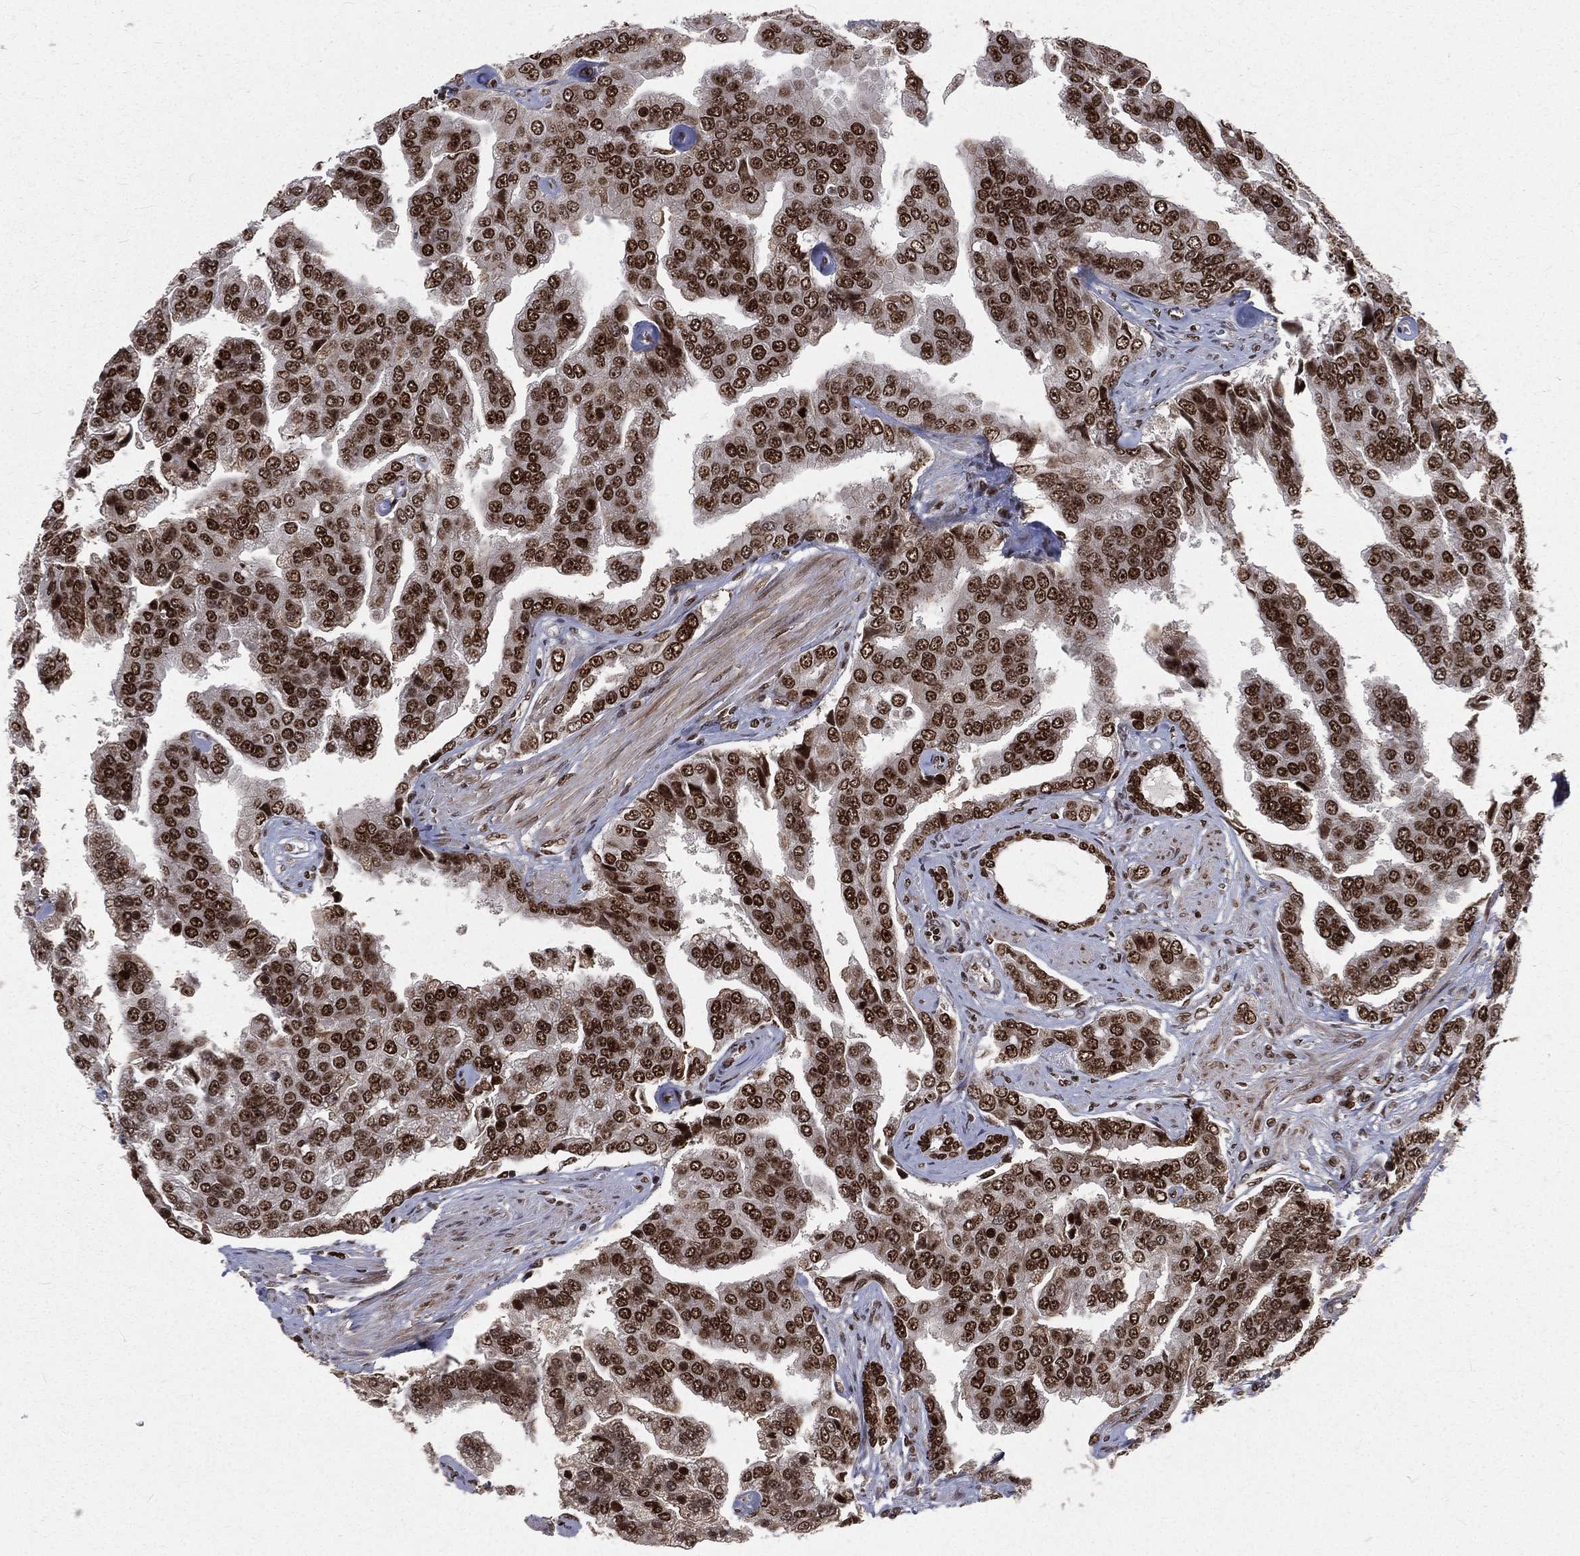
{"staining": {"intensity": "strong", "quantity": ">75%", "location": "nuclear"}, "tissue": "prostate cancer", "cell_type": "Tumor cells", "image_type": "cancer", "snomed": [{"axis": "morphology", "description": "Adenocarcinoma, NOS"}, {"axis": "topography", "description": "Prostate and seminal vesicle, NOS"}, {"axis": "topography", "description": "Prostate"}], "caption": "Prostate cancer stained with a brown dye reveals strong nuclear positive staining in about >75% of tumor cells.", "gene": "POLB", "patient": {"sex": "male", "age": 69}}